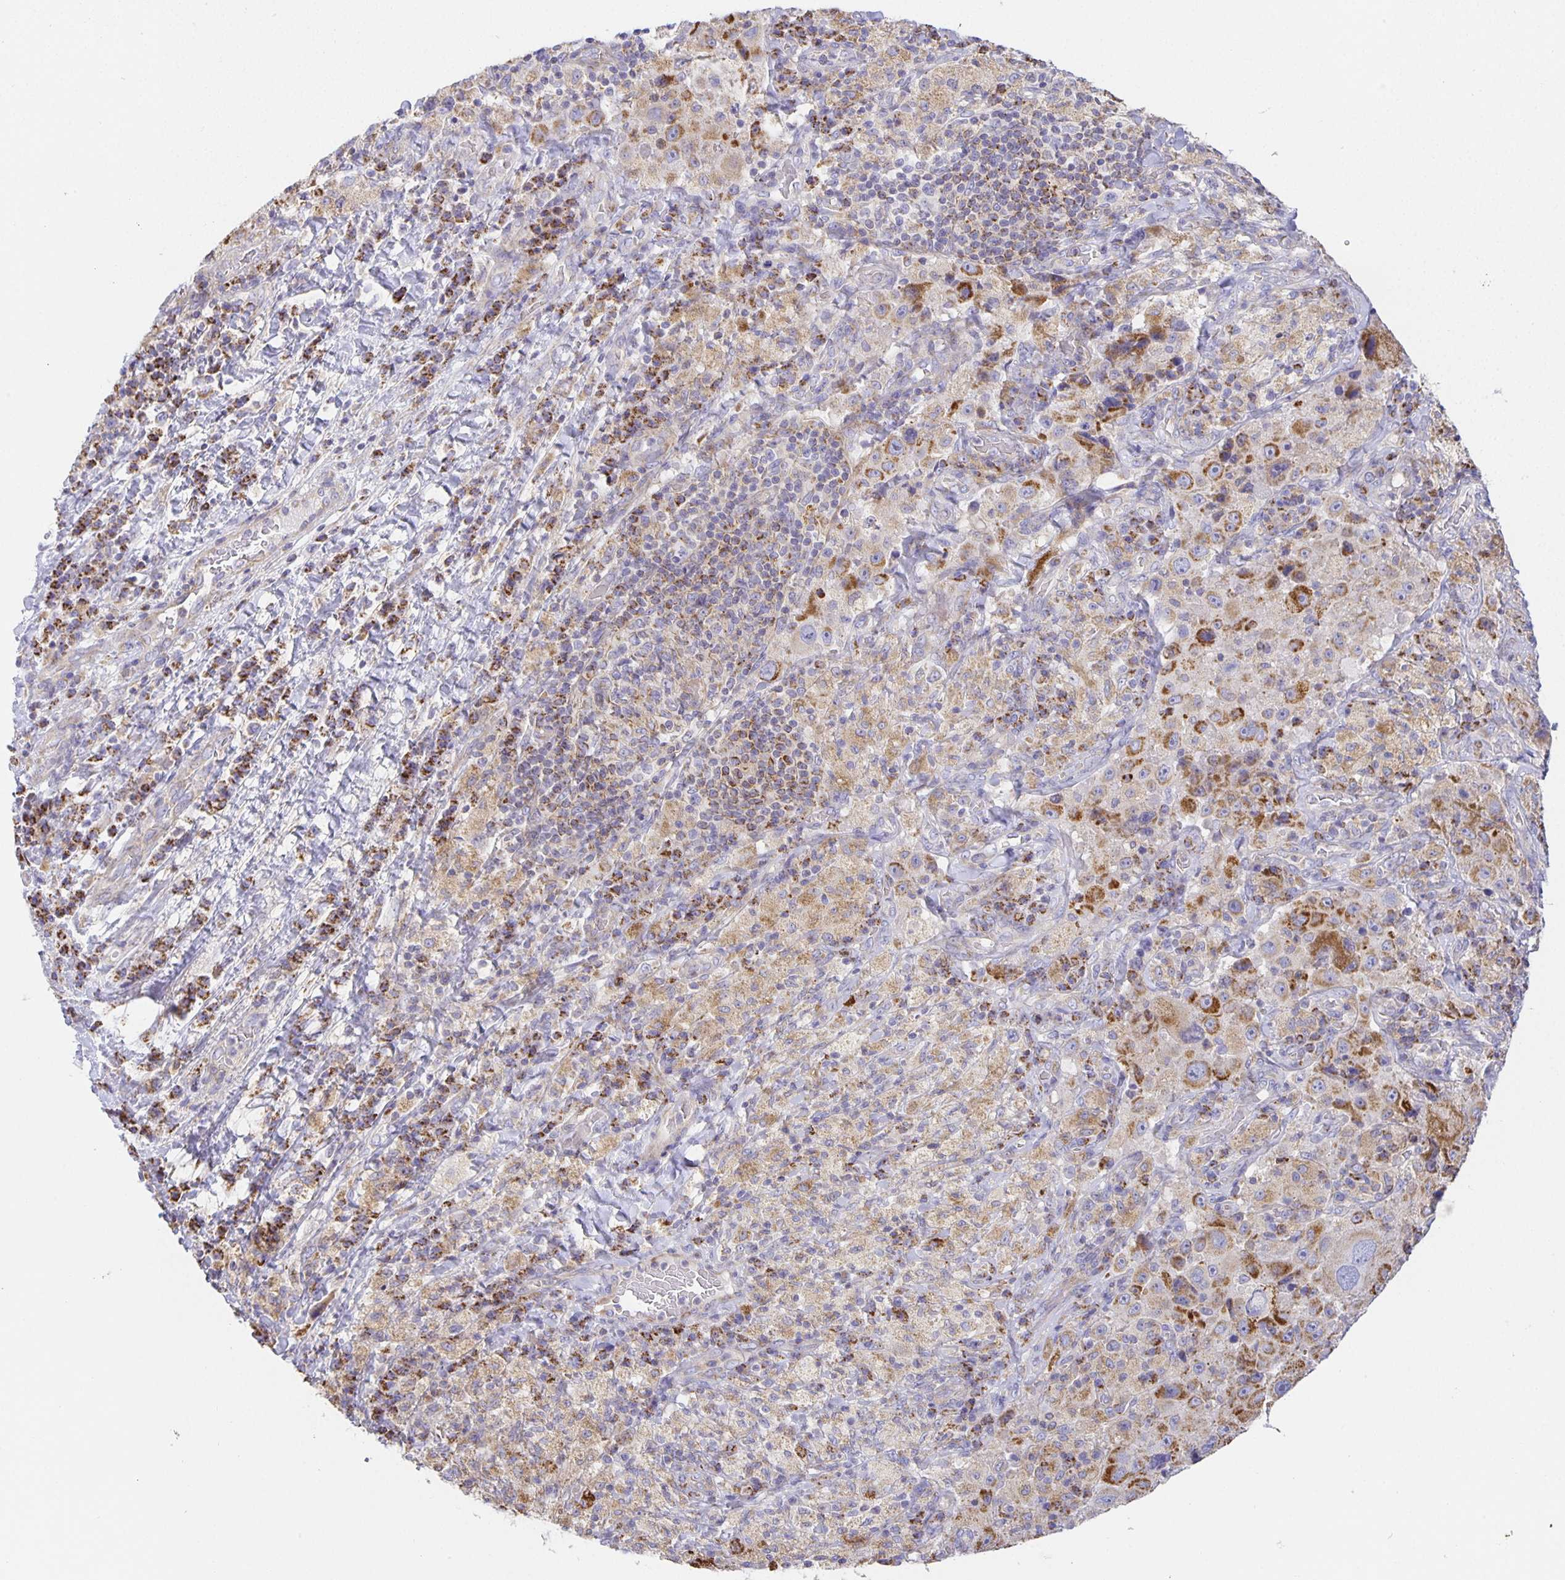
{"staining": {"intensity": "moderate", "quantity": "25%-75%", "location": "cytoplasmic/membranous"}, "tissue": "melanoma", "cell_type": "Tumor cells", "image_type": "cancer", "snomed": [{"axis": "morphology", "description": "Malignant melanoma, Metastatic site"}, {"axis": "topography", "description": "Lymph node"}], "caption": "Brown immunohistochemical staining in malignant melanoma (metastatic site) shows moderate cytoplasmic/membranous expression in approximately 25%-75% of tumor cells. (Brightfield microscopy of DAB IHC at high magnification).", "gene": "FLRT3", "patient": {"sex": "male", "age": 62}}